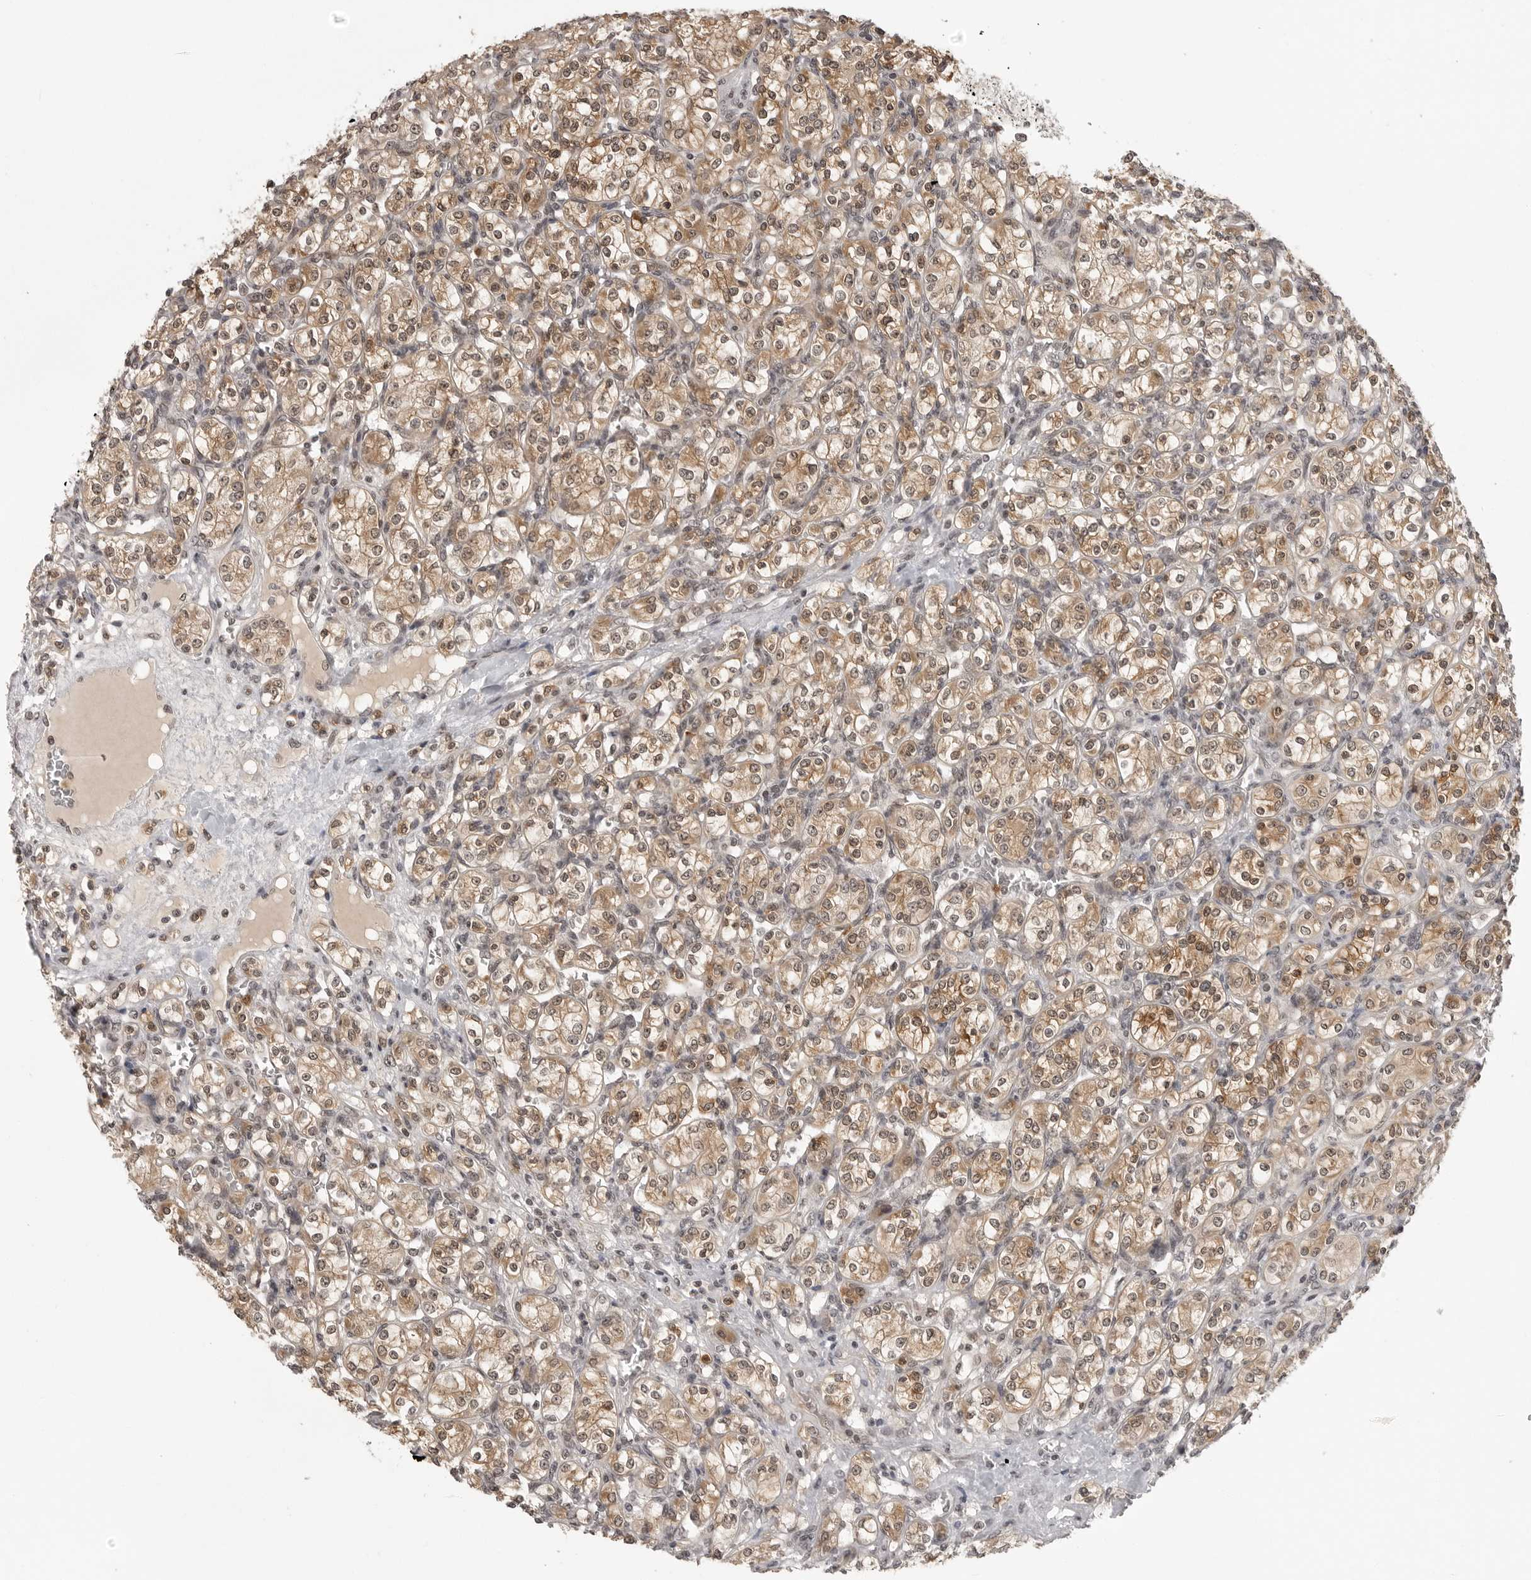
{"staining": {"intensity": "moderate", "quantity": ">75%", "location": "cytoplasmic/membranous,nuclear"}, "tissue": "renal cancer", "cell_type": "Tumor cells", "image_type": "cancer", "snomed": [{"axis": "morphology", "description": "Adenocarcinoma, NOS"}, {"axis": "topography", "description": "Kidney"}], "caption": "Adenocarcinoma (renal) was stained to show a protein in brown. There is medium levels of moderate cytoplasmic/membranous and nuclear staining in approximately >75% of tumor cells.", "gene": "PEG3", "patient": {"sex": "male", "age": 77}}